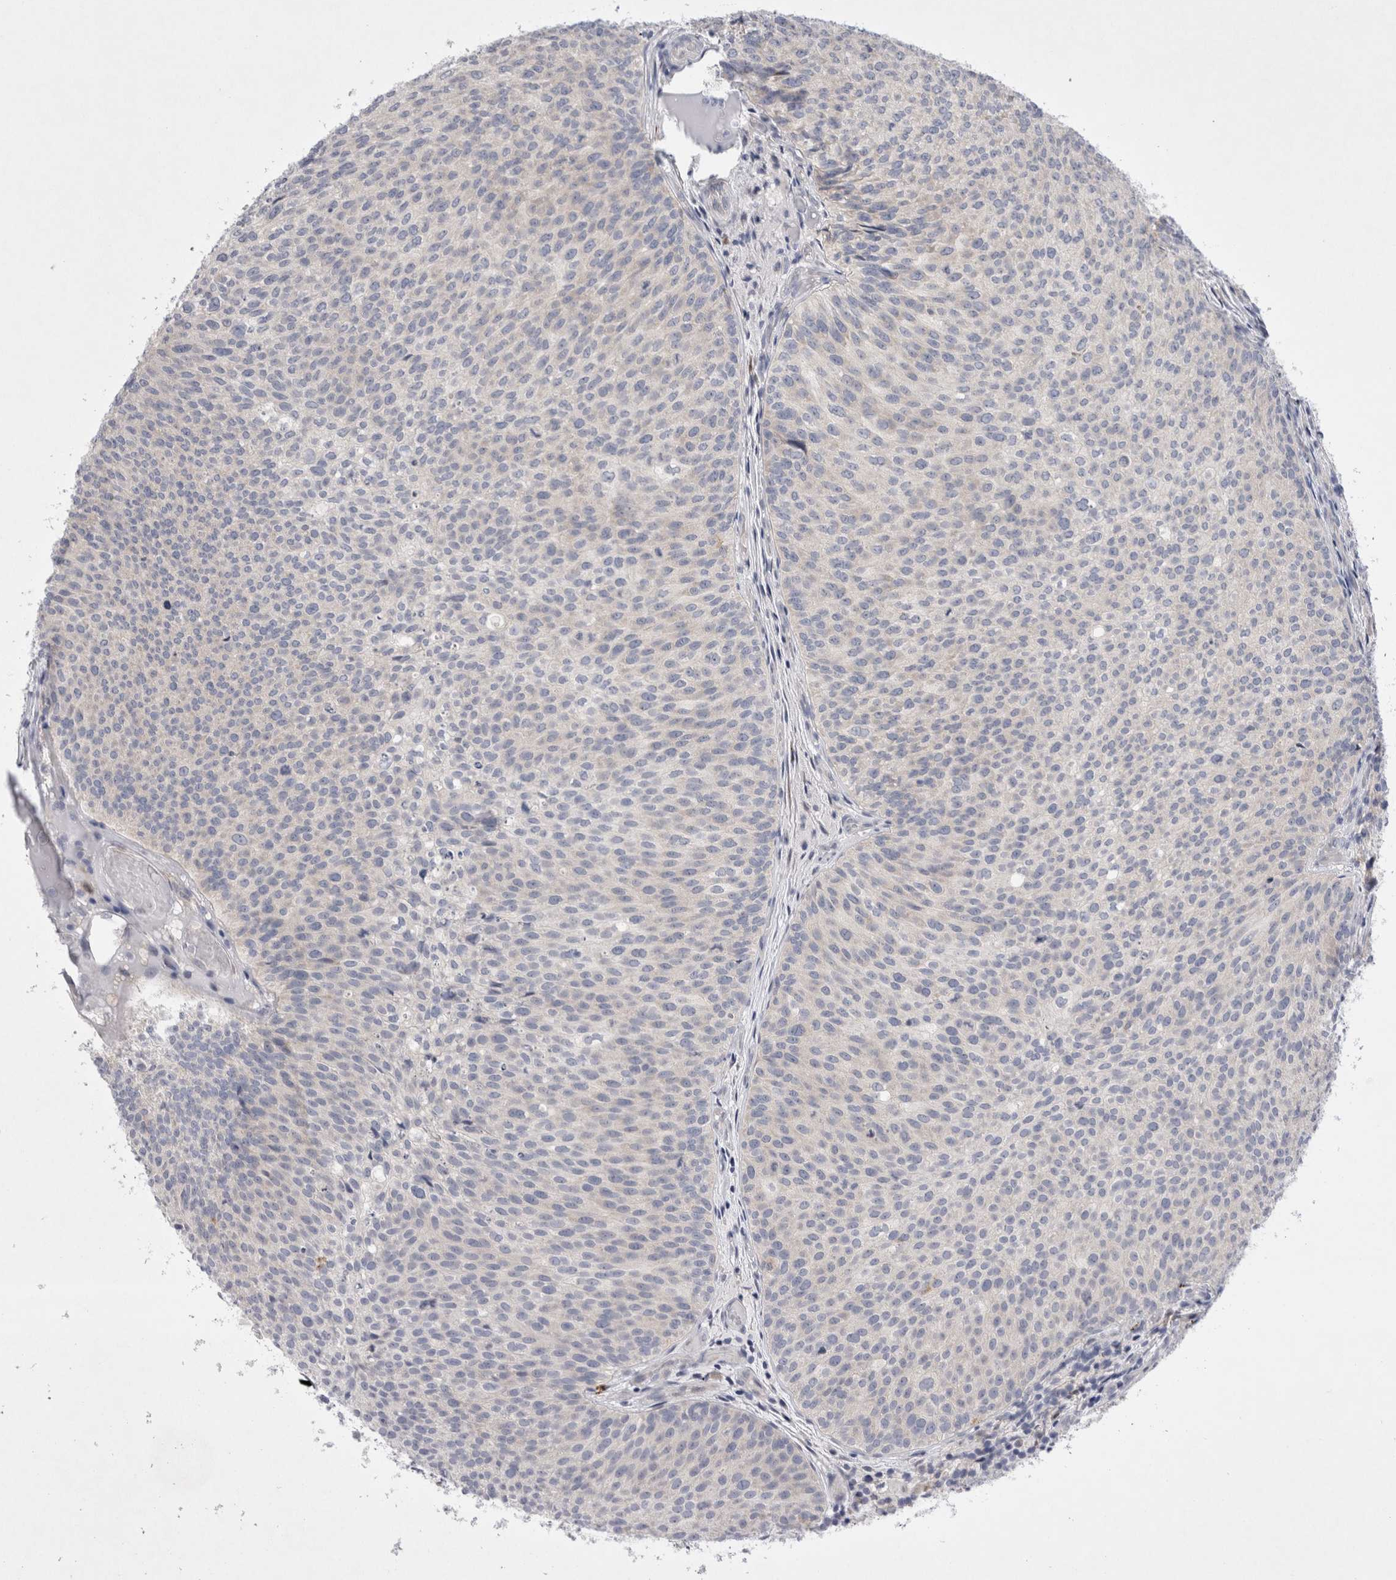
{"staining": {"intensity": "negative", "quantity": "none", "location": "none"}, "tissue": "urothelial cancer", "cell_type": "Tumor cells", "image_type": "cancer", "snomed": [{"axis": "morphology", "description": "Urothelial carcinoma, Low grade"}, {"axis": "topography", "description": "Urinary bladder"}], "caption": "IHC micrograph of urothelial carcinoma (low-grade) stained for a protein (brown), which reveals no expression in tumor cells. Nuclei are stained in blue.", "gene": "RBM12B", "patient": {"sex": "male", "age": 86}}